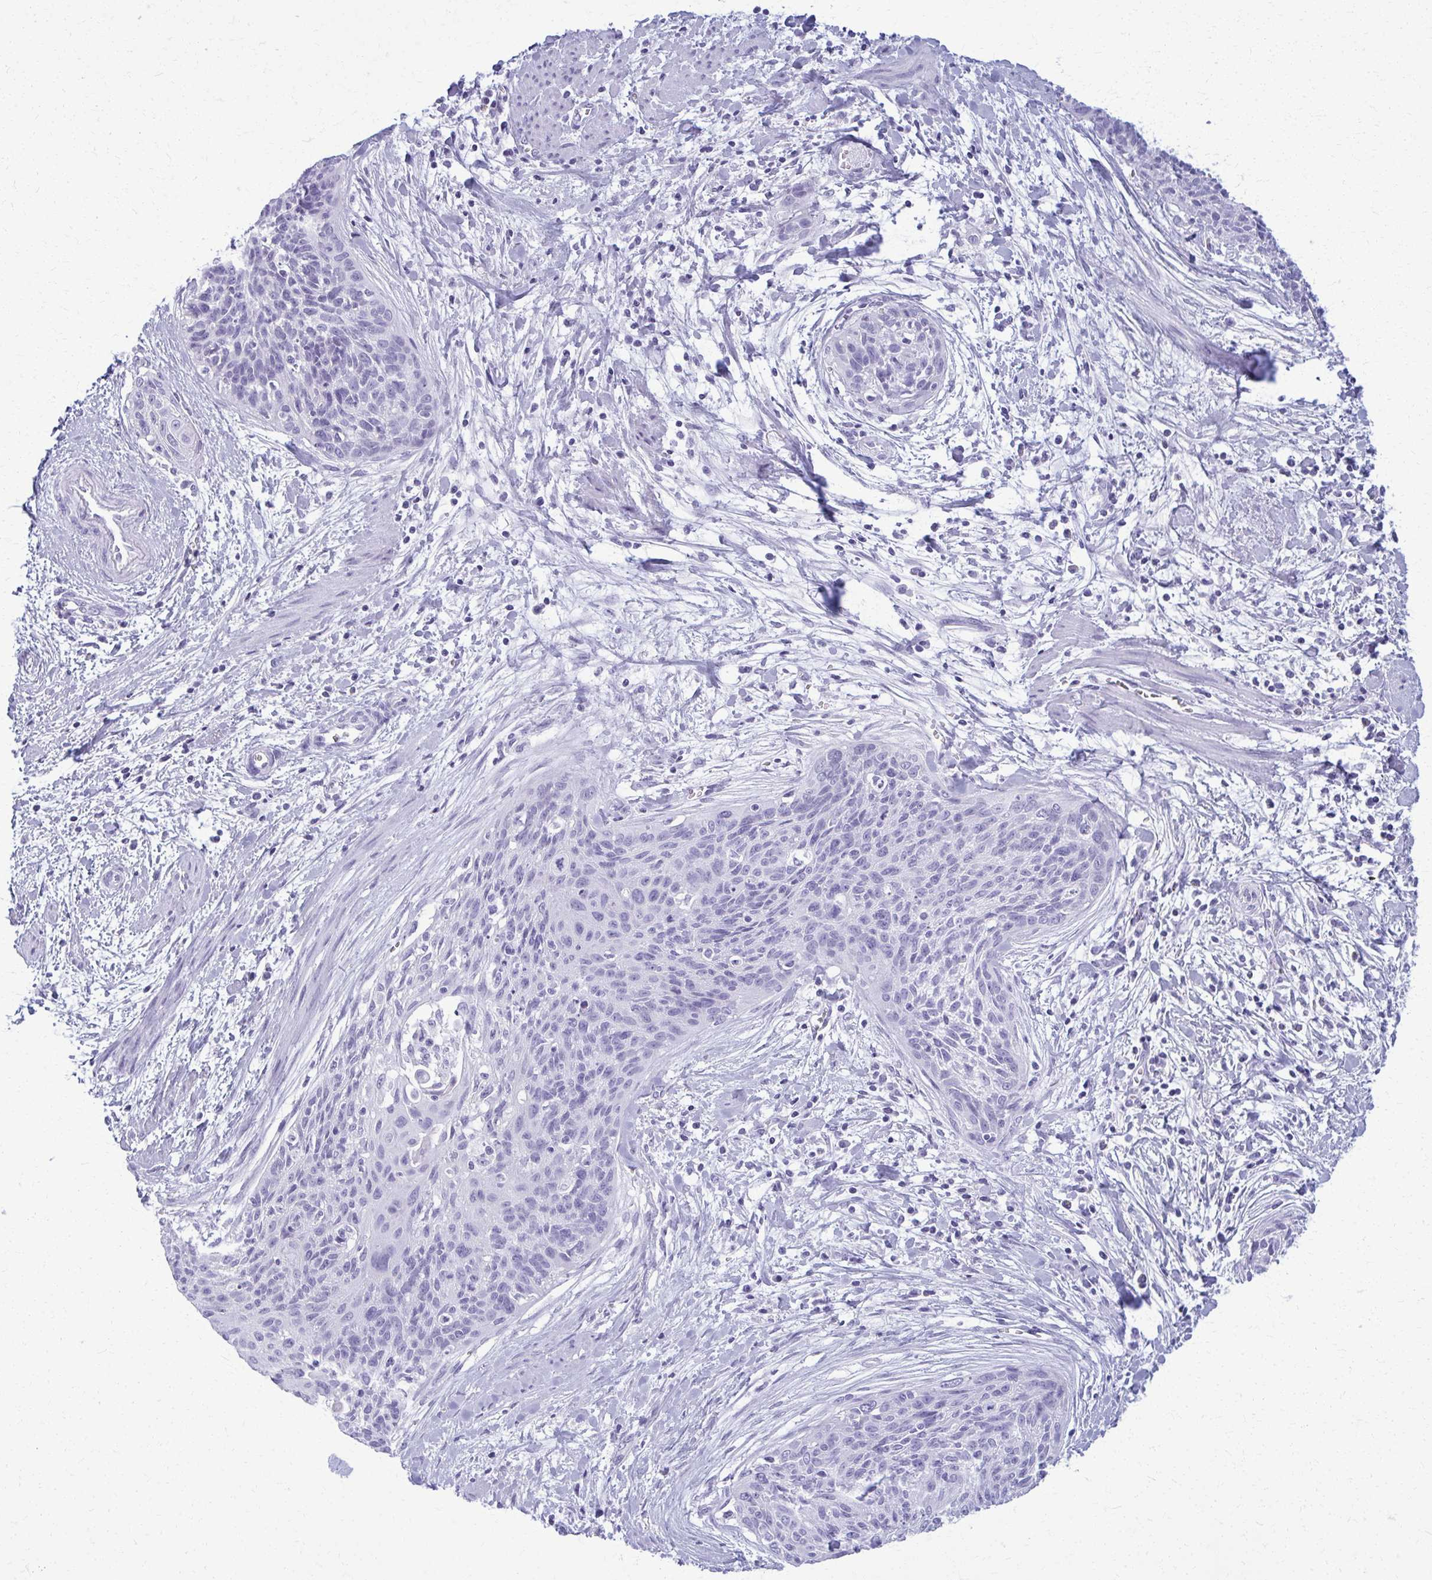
{"staining": {"intensity": "negative", "quantity": "none", "location": "none"}, "tissue": "cervical cancer", "cell_type": "Tumor cells", "image_type": "cancer", "snomed": [{"axis": "morphology", "description": "Squamous cell carcinoma, NOS"}, {"axis": "topography", "description": "Cervix"}], "caption": "Immunohistochemistry (IHC) image of human cervical squamous cell carcinoma stained for a protein (brown), which reveals no staining in tumor cells.", "gene": "ACSM2B", "patient": {"sex": "female", "age": 55}}